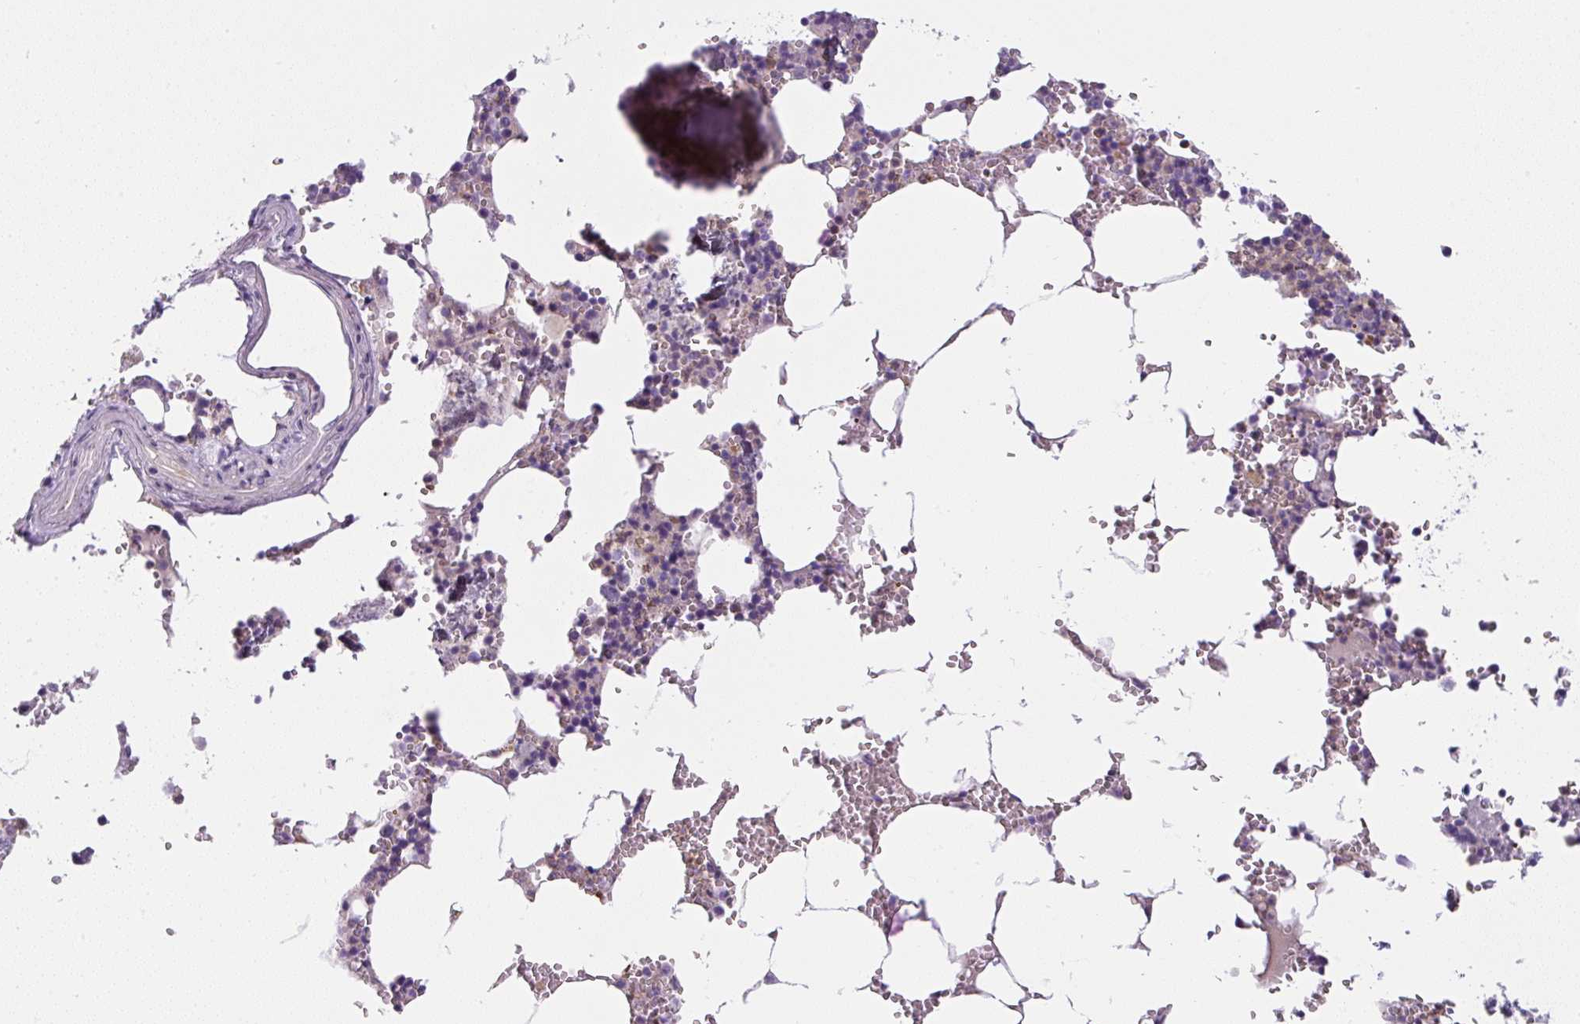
{"staining": {"intensity": "strong", "quantity": "<25%", "location": "cytoplasmic/membranous"}, "tissue": "bone marrow", "cell_type": "Hematopoietic cells", "image_type": "normal", "snomed": [{"axis": "morphology", "description": "Normal tissue, NOS"}, {"axis": "topography", "description": "Bone marrow"}], "caption": "The histopathology image shows immunohistochemical staining of unremarkable bone marrow. There is strong cytoplasmic/membranous staining is present in approximately <25% of hematopoietic cells.", "gene": "PIP5KL1", "patient": {"sex": "male", "age": 54}}